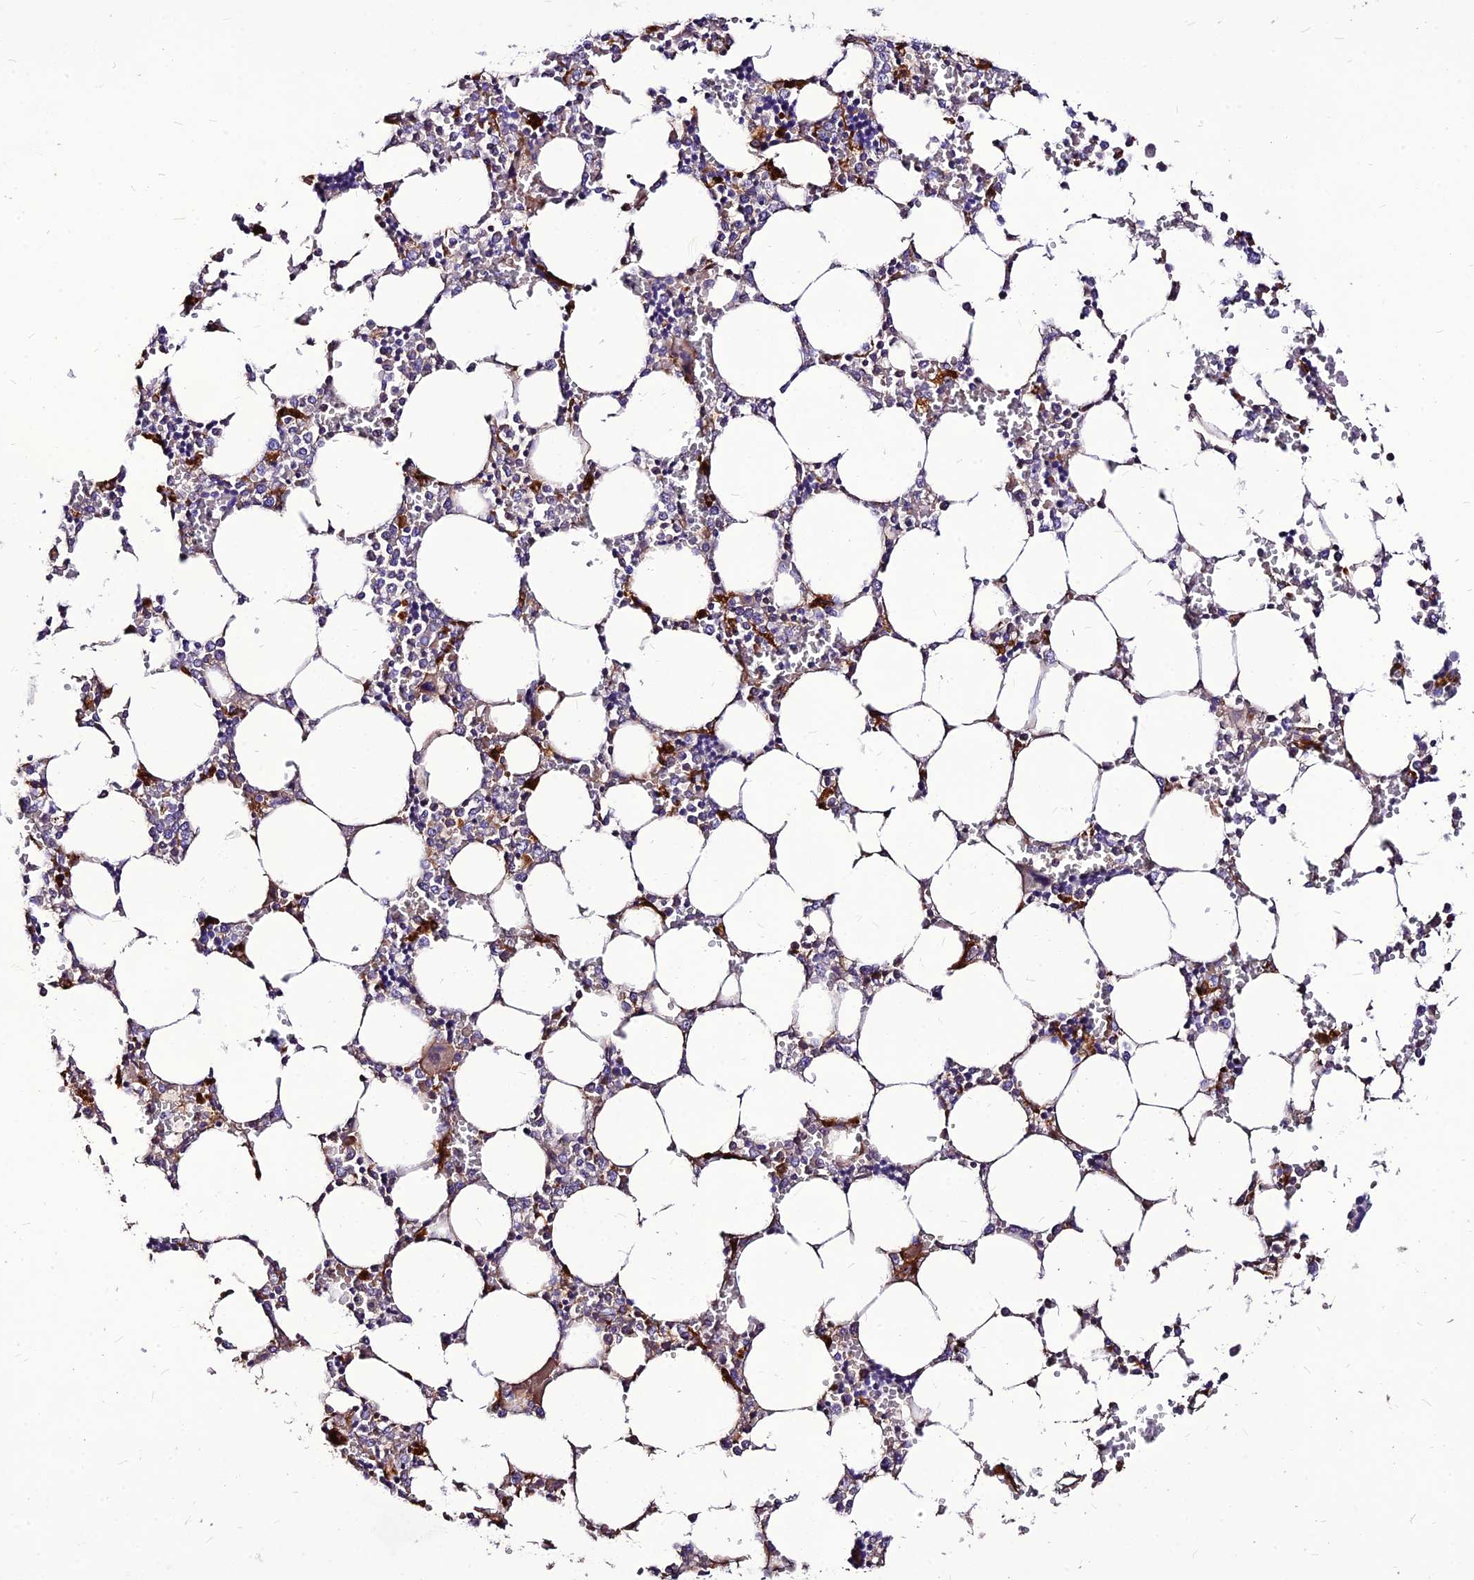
{"staining": {"intensity": "moderate", "quantity": "<25%", "location": "cytoplasmic/membranous"}, "tissue": "bone marrow", "cell_type": "Hematopoietic cells", "image_type": "normal", "snomed": [{"axis": "morphology", "description": "Normal tissue, NOS"}, {"axis": "topography", "description": "Bone marrow"}], "caption": "Immunohistochemical staining of unremarkable human bone marrow reveals low levels of moderate cytoplasmic/membranous positivity in approximately <25% of hematopoietic cells.", "gene": "RIMOC1", "patient": {"sex": "male", "age": 64}}